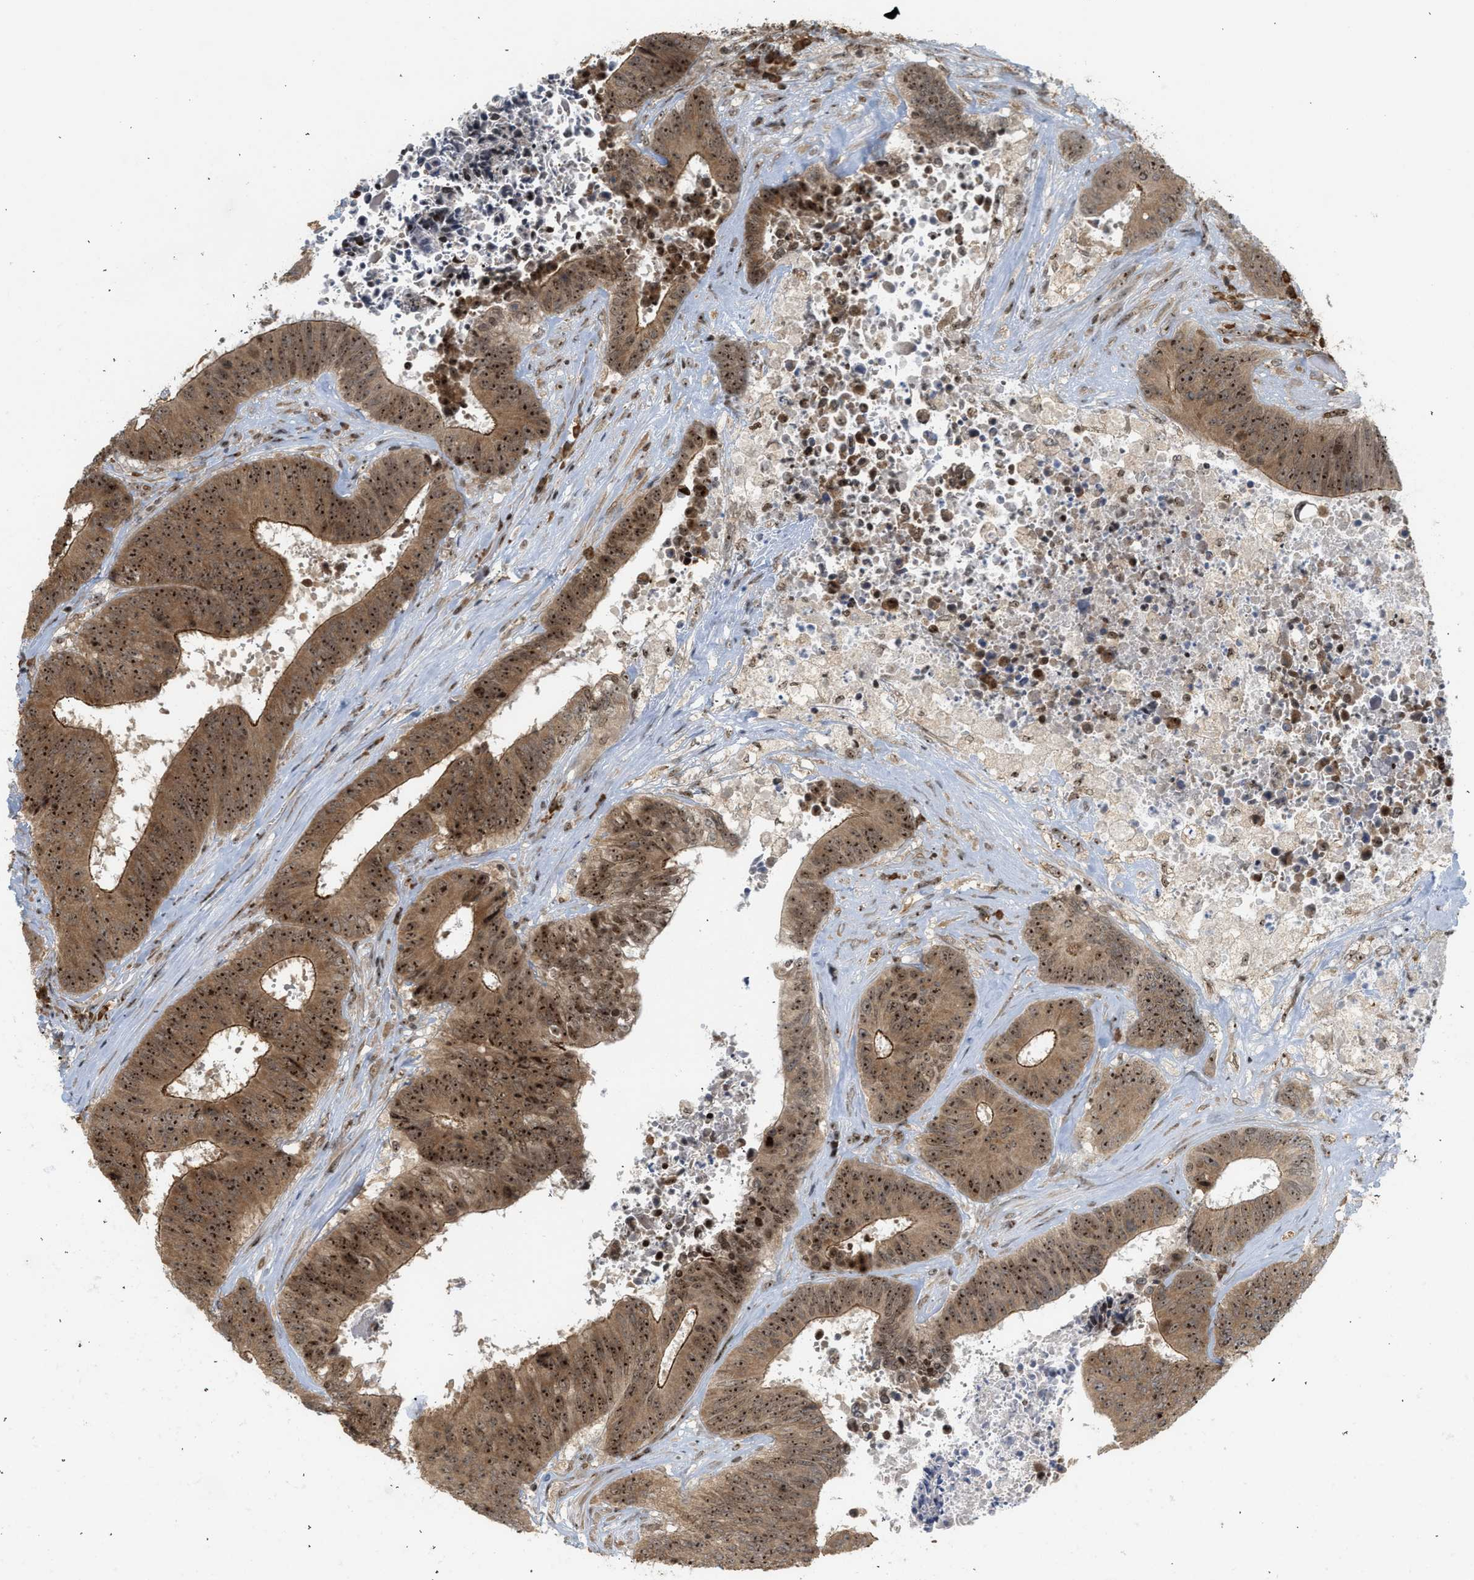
{"staining": {"intensity": "moderate", "quantity": ">75%", "location": "cytoplasmic/membranous,nuclear"}, "tissue": "colorectal cancer", "cell_type": "Tumor cells", "image_type": "cancer", "snomed": [{"axis": "morphology", "description": "Adenocarcinoma, NOS"}, {"axis": "topography", "description": "Rectum"}], "caption": "Immunohistochemistry (IHC) of human colorectal adenocarcinoma shows medium levels of moderate cytoplasmic/membranous and nuclear expression in about >75% of tumor cells.", "gene": "ZNF22", "patient": {"sex": "male", "age": 72}}